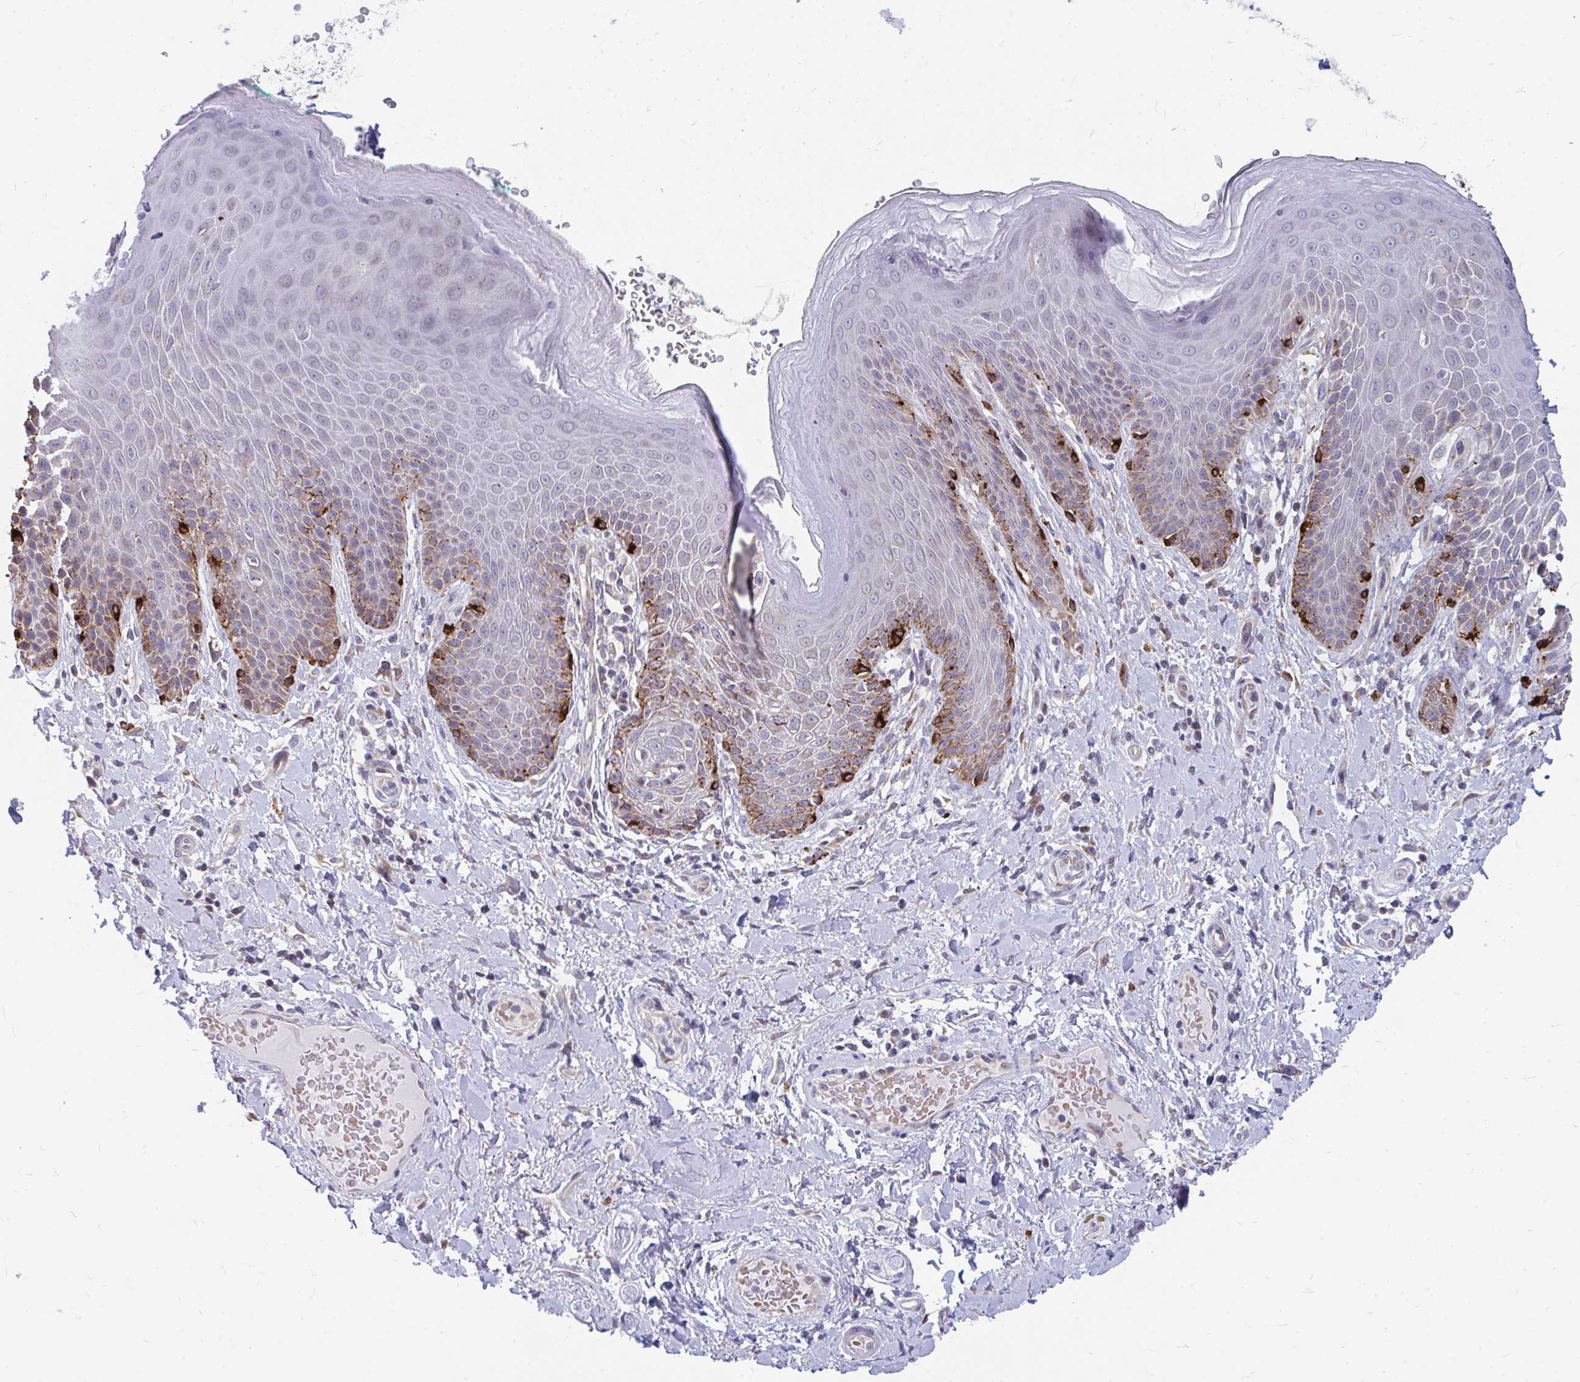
{"staining": {"intensity": "moderate", "quantity": "<25%", "location": "cytoplasmic/membranous"}, "tissue": "skin", "cell_type": "Epidermal cells", "image_type": "normal", "snomed": [{"axis": "morphology", "description": "Normal tissue, NOS"}, {"axis": "topography", "description": "Anal"}, {"axis": "topography", "description": "Peripheral nerve tissue"}], "caption": "IHC micrograph of unremarkable skin: skin stained using immunohistochemistry (IHC) reveals low levels of moderate protein expression localized specifically in the cytoplasmic/membranous of epidermal cells, appearing as a cytoplasmic/membranous brown color.", "gene": "PABIR3", "patient": {"sex": "male", "age": 51}}